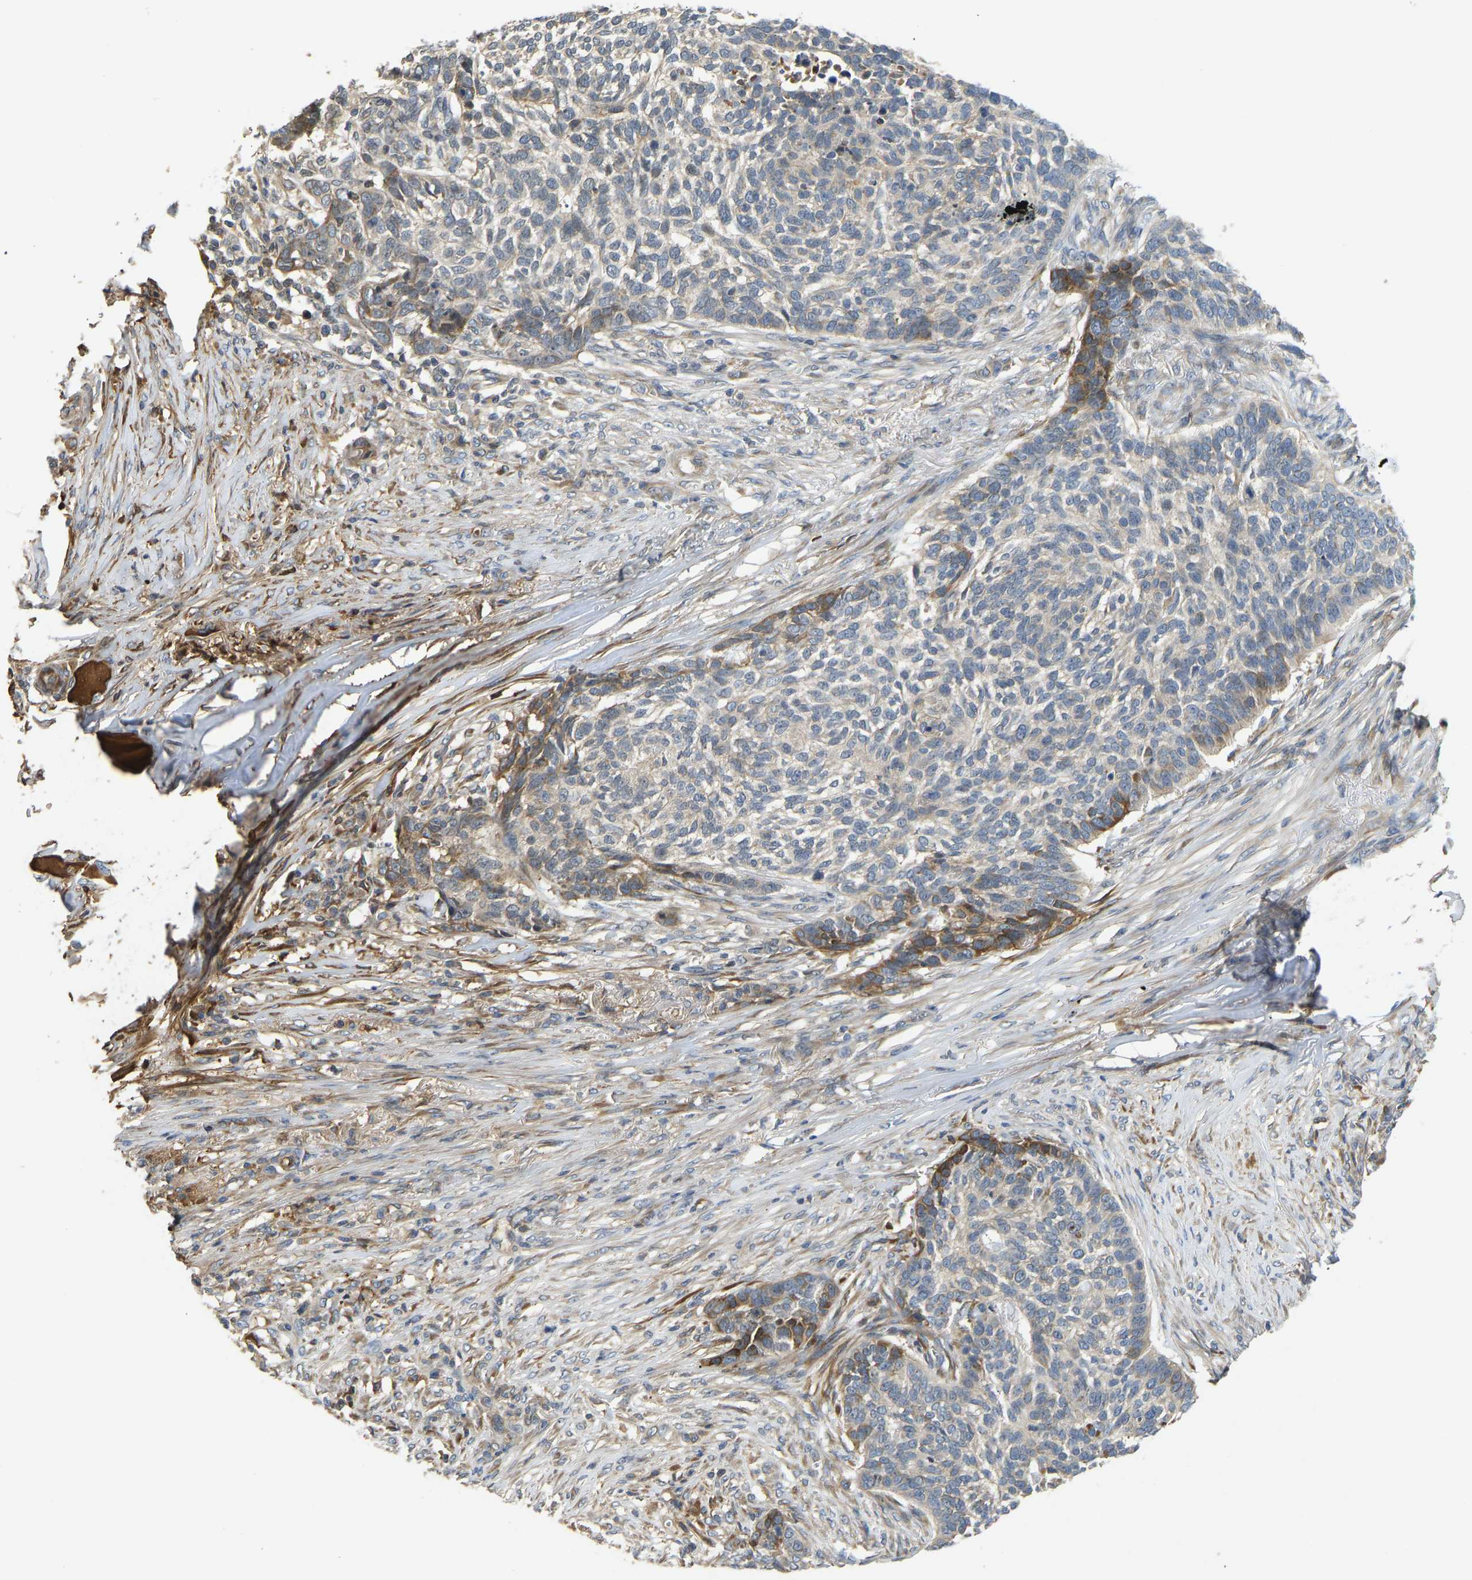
{"staining": {"intensity": "moderate", "quantity": "<25%", "location": "cytoplasmic/membranous"}, "tissue": "skin cancer", "cell_type": "Tumor cells", "image_type": "cancer", "snomed": [{"axis": "morphology", "description": "Basal cell carcinoma"}, {"axis": "topography", "description": "Skin"}], "caption": "Immunohistochemical staining of skin cancer (basal cell carcinoma) demonstrates low levels of moderate cytoplasmic/membranous expression in approximately <25% of tumor cells. (brown staining indicates protein expression, while blue staining denotes nuclei).", "gene": "VCPKMT", "patient": {"sex": "male", "age": 85}}